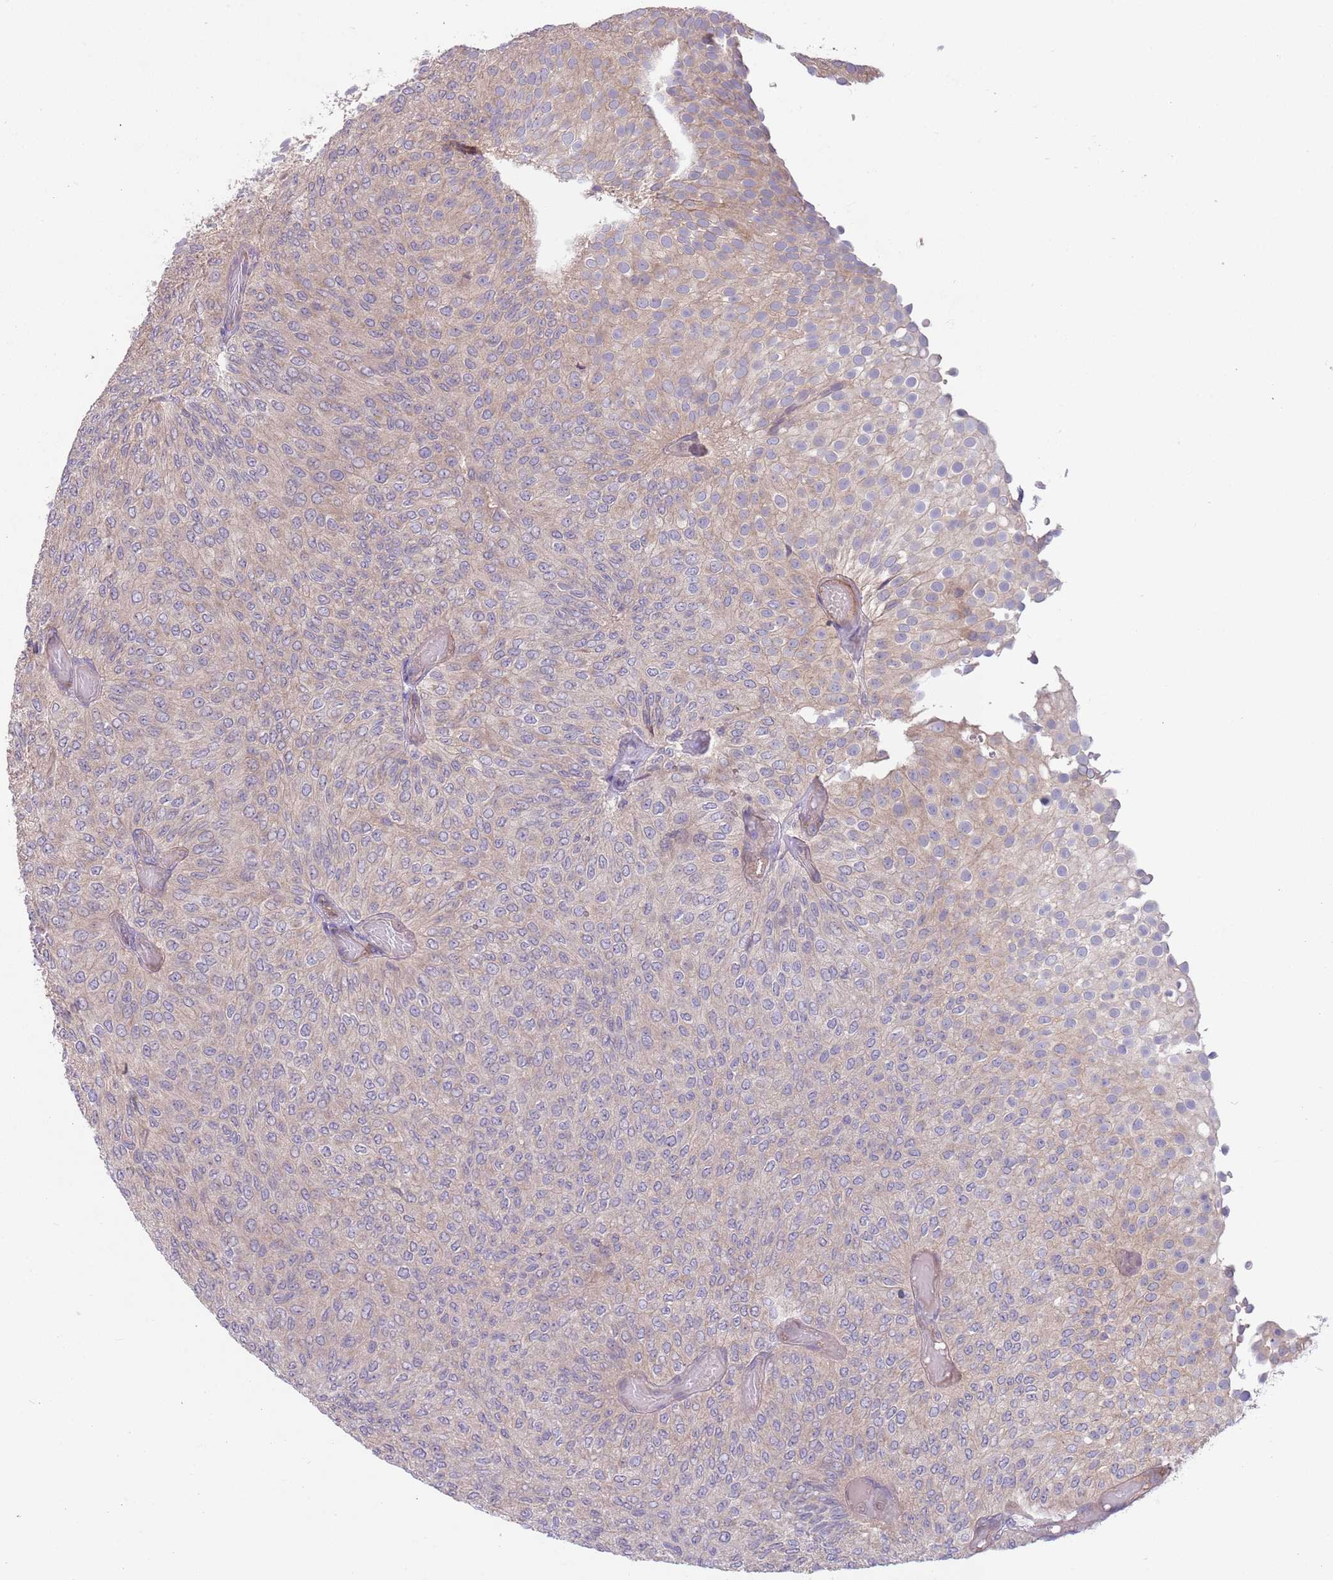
{"staining": {"intensity": "weak", "quantity": "<25%", "location": "cytoplasmic/membranous"}, "tissue": "urothelial cancer", "cell_type": "Tumor cells", "image_type": "cancer", "snomed": [{"axis": "morphology", "description": "Urothelial carcinoma, Low grade"}, {"axis": "topography", "description": "Urinary bladder"}], "caption": "A photomicrograph of human low-grade urothelial carcinoma is negative for staining in tumor cells.", "gene": "SAV1", "patient": {"sex": "male", "age": 78}}